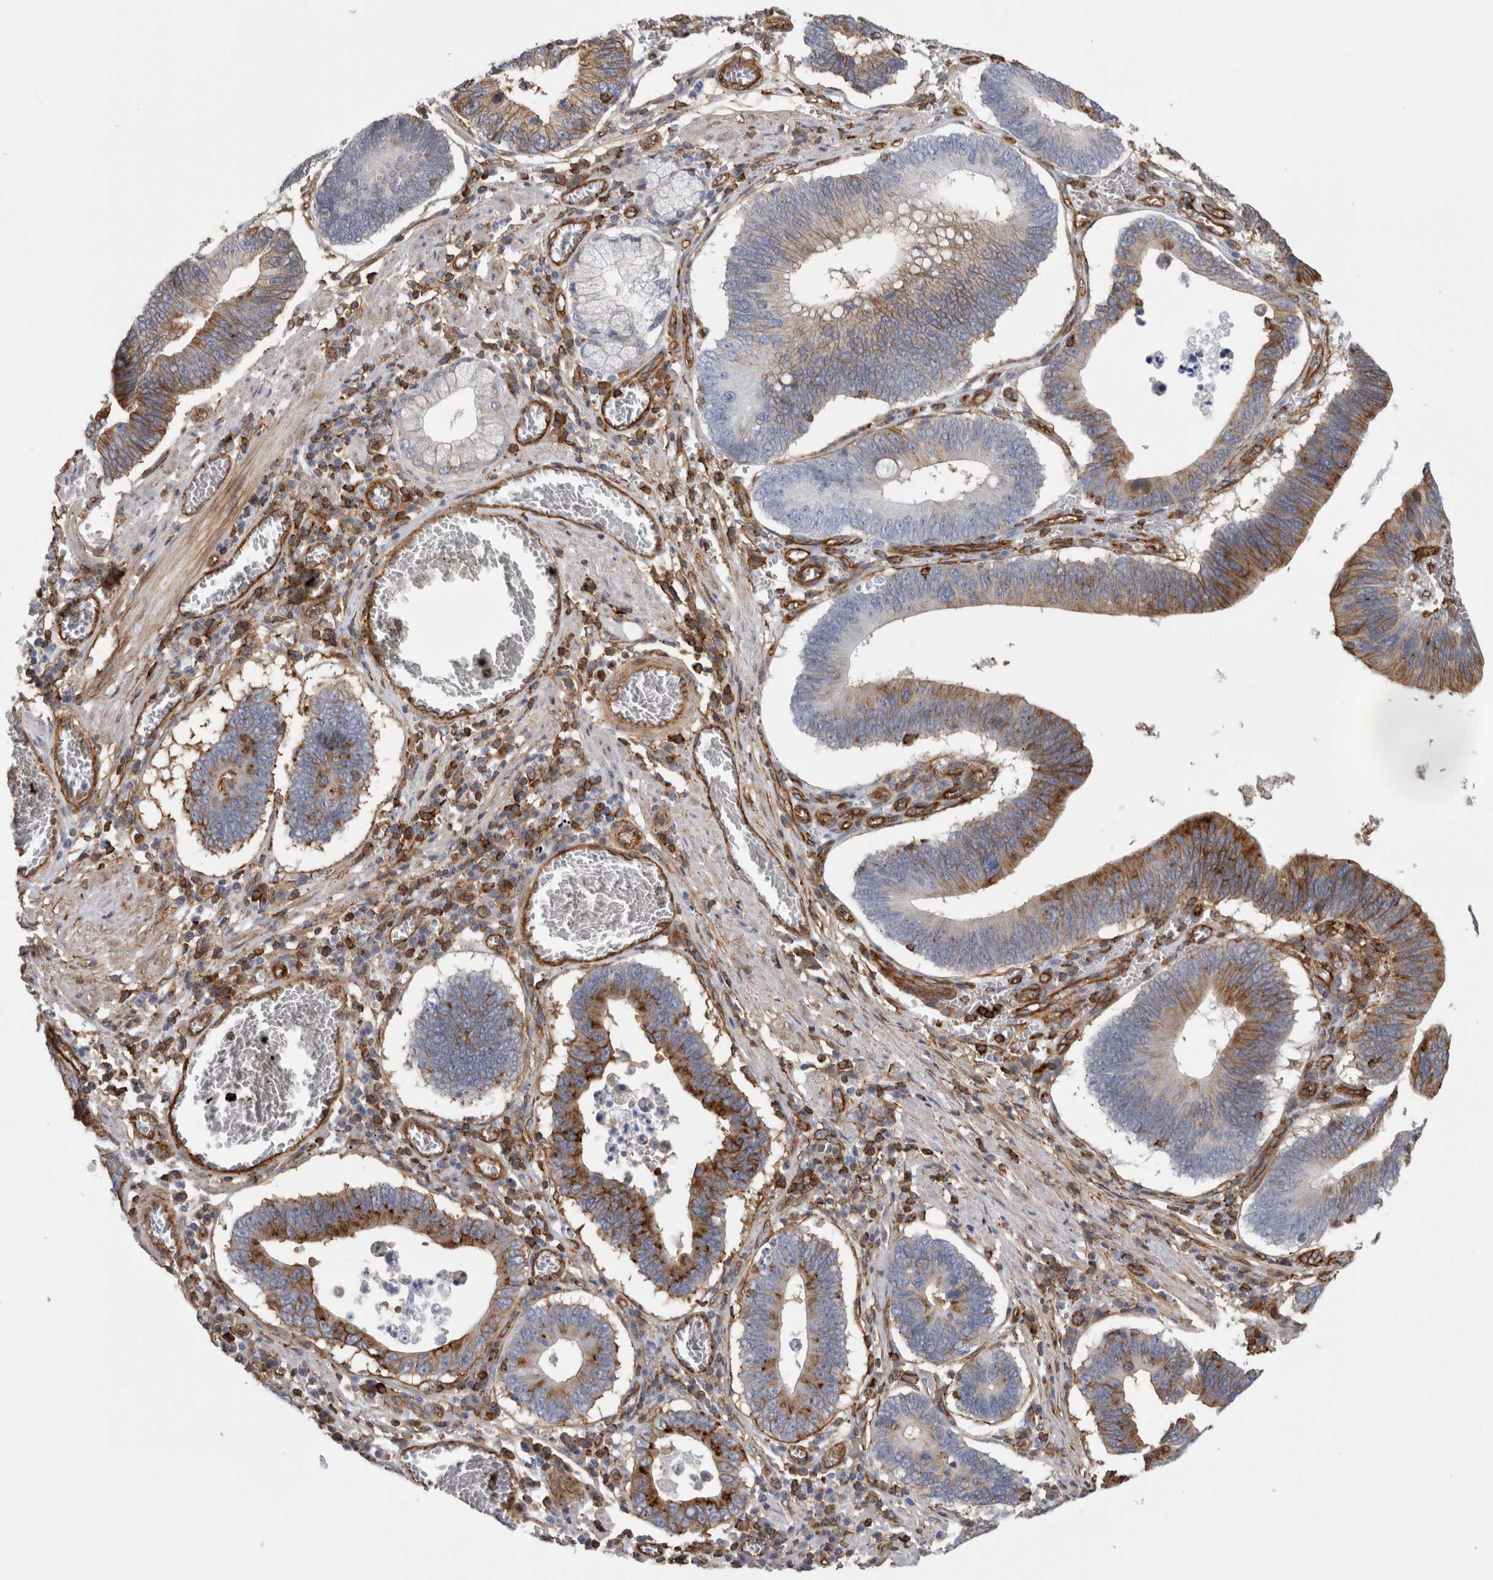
{"staining": {"intensity": "strong", "quantity": "25%-75%", "location": "cytoplasmic/membranous"}, "tissue": "stomach cancer", "cell_type": "Tumor cells", "image_type": "cancer", "snomed": [{"axis": "morphology", "description": "Adenocarcinoma, NOS"}, {"axis": "topography", "description": "Stomach"}, {"axis": "topography", "description": "Gastric cardia"}], "caption": "Human stomach cancer (adenocarcinoma) stained with a protein marker shows strong staining in tumor cells.", "gene": "AHNAK", "patient": {"sex": "male", "age": 59}}